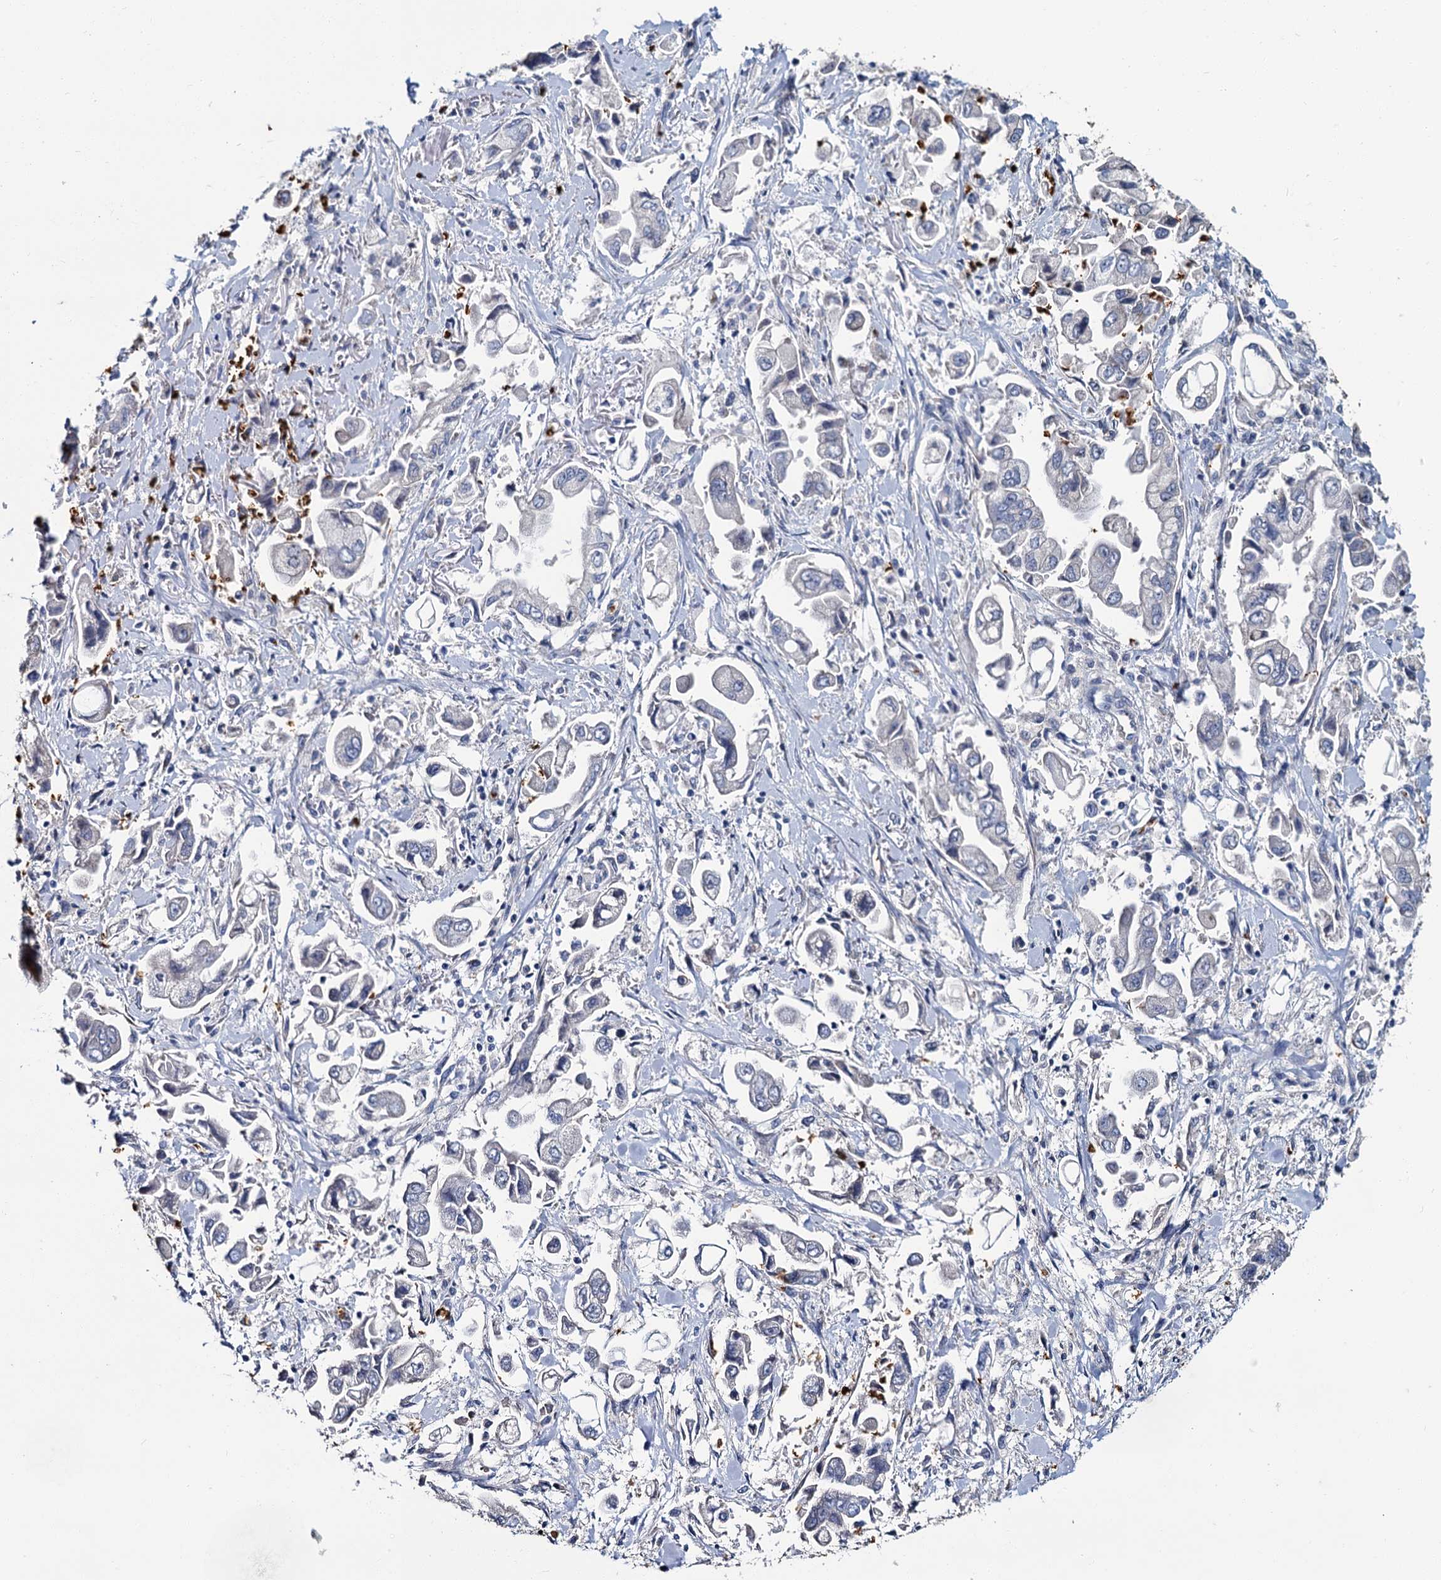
{"staining": {"intensity": "negative", "quantity": "none", "location": "none"}, "tissue": "stomach cancer", "cell_type": "Tumor cells", "image_type": "cancer", "snomed": [{"axis": "morphology", "description": "Adenocarcinoma, NOS"}, {"axis": "topography", "description": "Stomach"}], "caption": "IHC image of neoplastic tissue: adenocarcinoma (stomach) stained with DAB demonstrates no significant protein expression in tumor cells.", "gene": "ATG2A", "patient": {"sex": "male", "age": 62}}